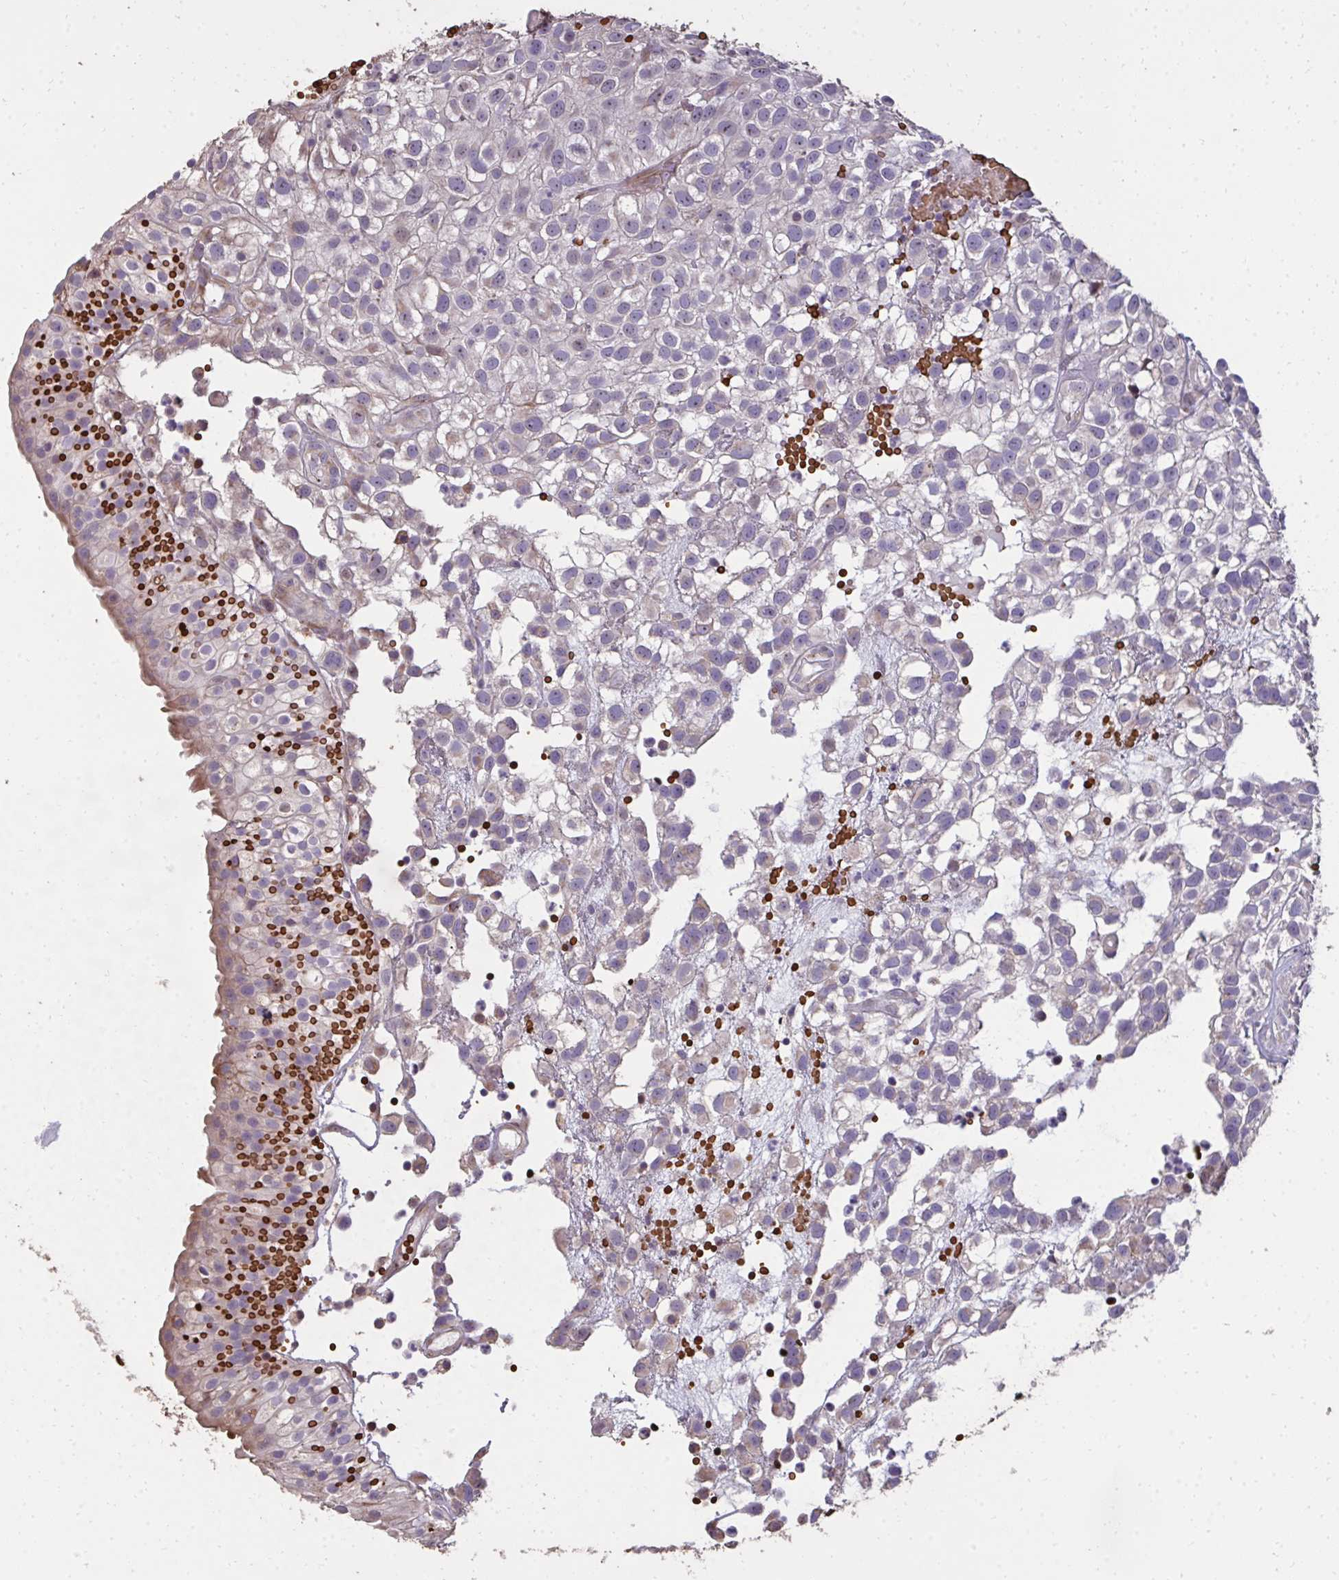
{"staining": {"intensity": "weak", "quantity": "<25%", "location": "cytoplasmic/membranous"}, "tissue": "urothelial cancer", "cell_type": "Tumor cells", "image_type": "cancer", "snomed": [{"axis": "morphology", "description": "Urothelial carcinoma, High grade"}, {"axis": "topography", "description": "Urinary bladder"}], "caption": "This is a photomicrograph of immunohistochemistry staining of urothelial carcinoma (high-grade), which shows no staining in tumor cells. Brightfield microscopy of immunohistochemistry stained with DAB (3,3'-diaminobenzidine) (brown) and hematoxylin (blue), captured at high magnification.", "gene": "FIBCD1", "patient": {"sex": "male", "age": 56}}